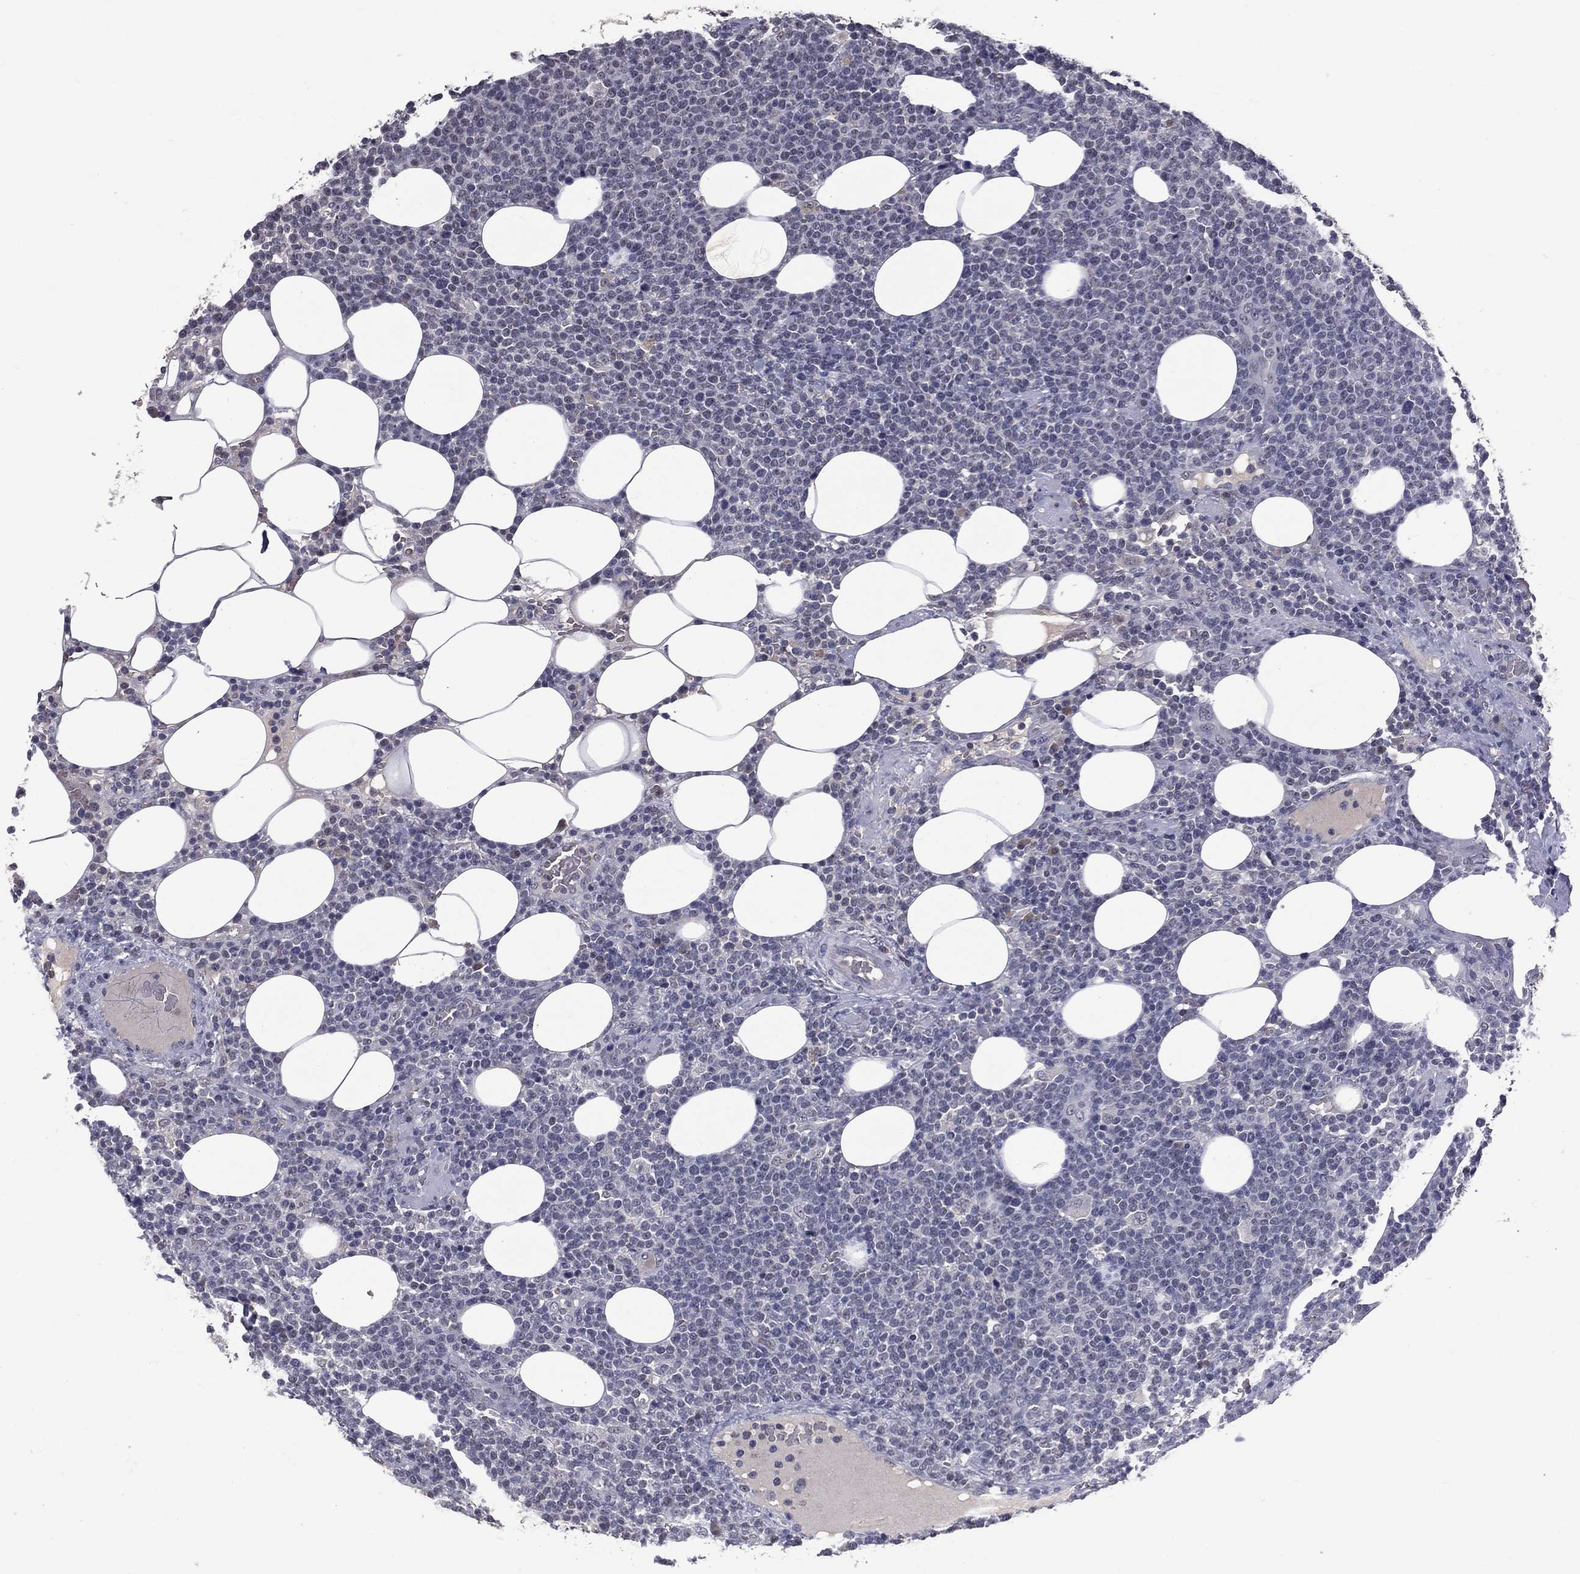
{"staining": {"intensity": "negative", "quantity": "none", "location": "none"}, "tissue": "lymphoma", "cell_type": "Tumor cells", "image_type": "cancer", "snomed": [{"axis": "morphology", "description": "Malignant lymphoma, non-Hodgkin's type, High grade"}, {"axis": "topography", "description": "Lymph node"}], "caption": "The histopathology image exhibits no staining of tumor cells in lymphoma.", "gene": "DSG4", "patient": {"sex": "male", "age": 61}}